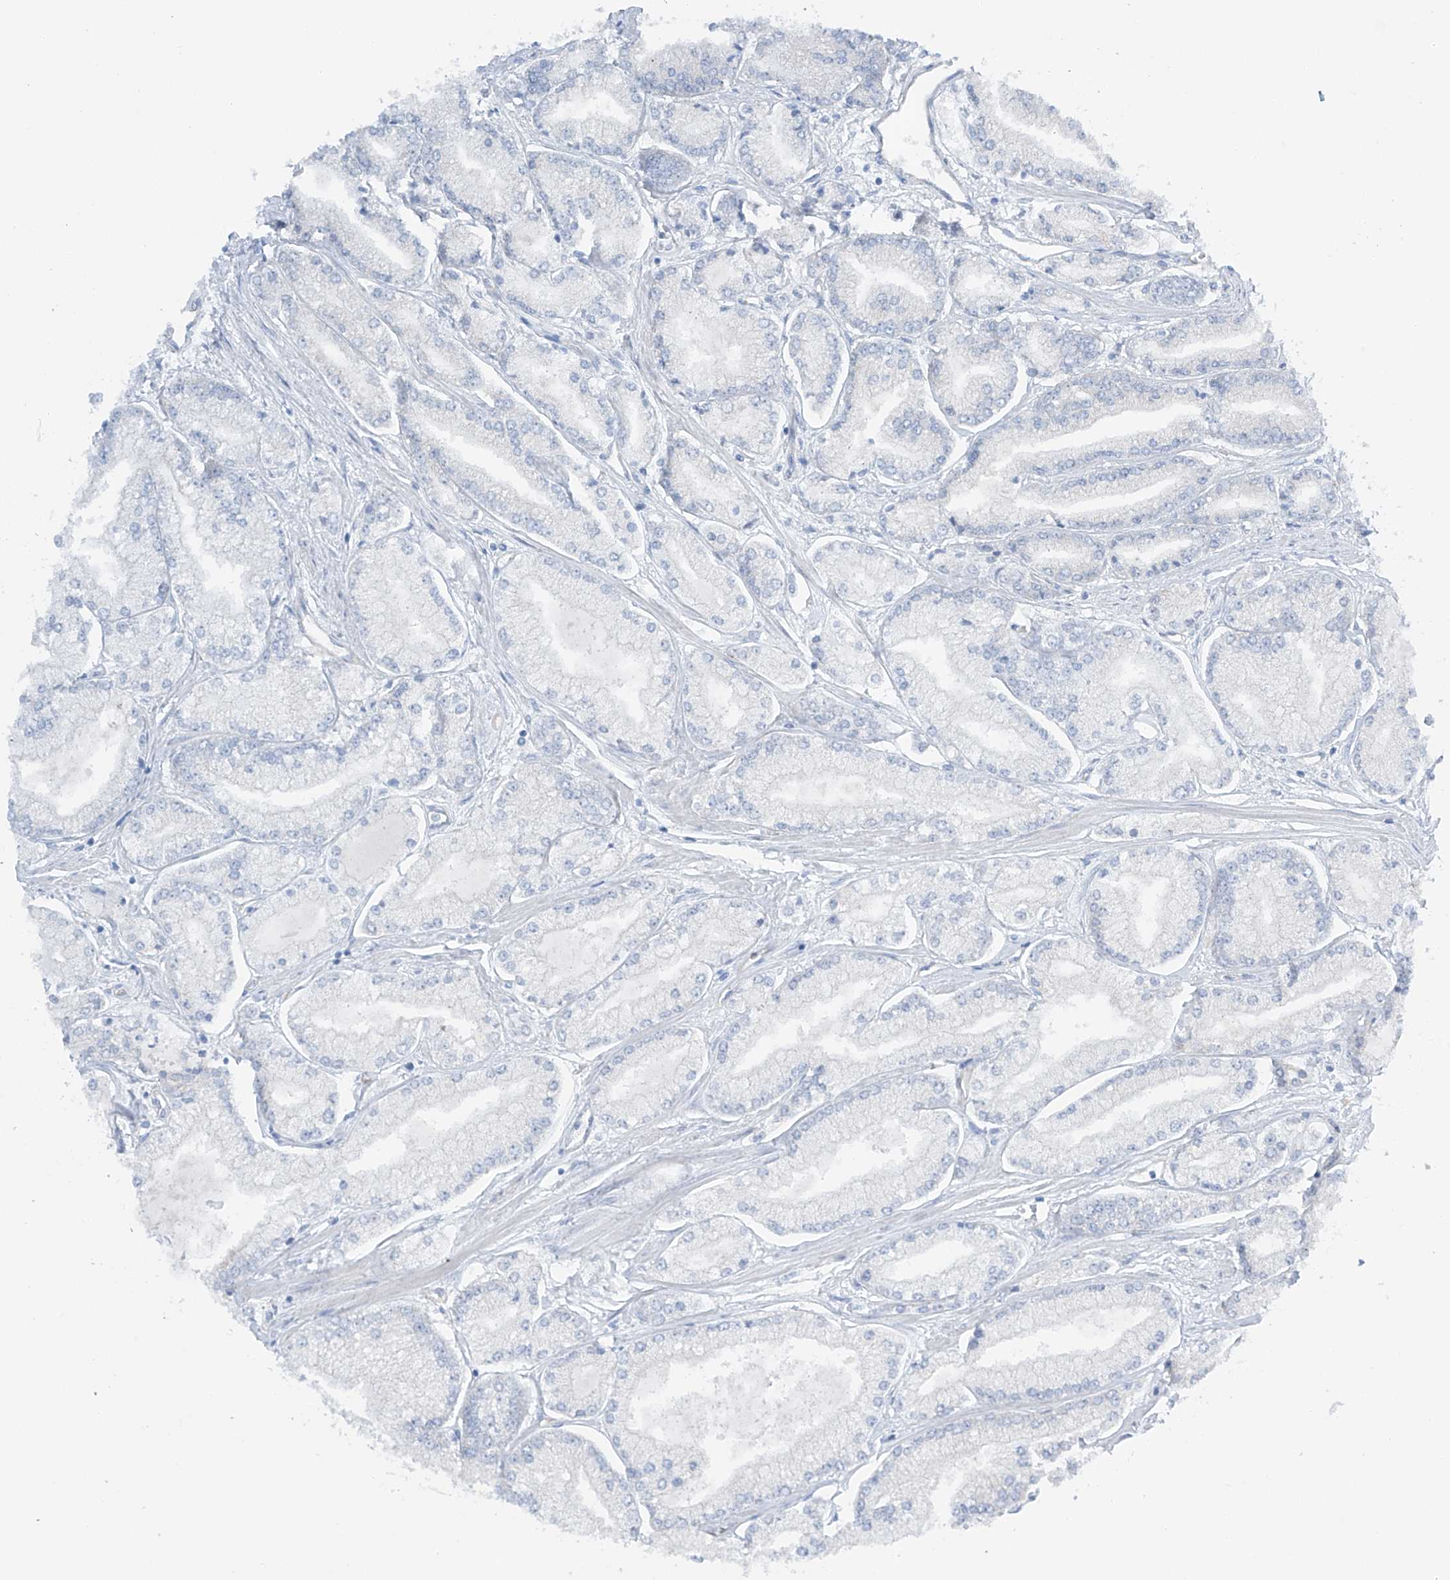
{"staining": {"intensity": "negative", "quantity": "none", "location": "none"}, "tissue": "prostate cancer", "cell_type": "Tumor cells", "image_type": "cancer", "snomed": [{"axis": "morphology", "description": "Adenocarcinoma, Low grade"}, {"axis": "topography", "description": "Prostate"}], "caption": "The photomicrograph displays no staining of tumor cells in prostate low-grade adenocarcinoma.", "gene": "MAGI1", "patient": {"sex": "male", "age": 52}}